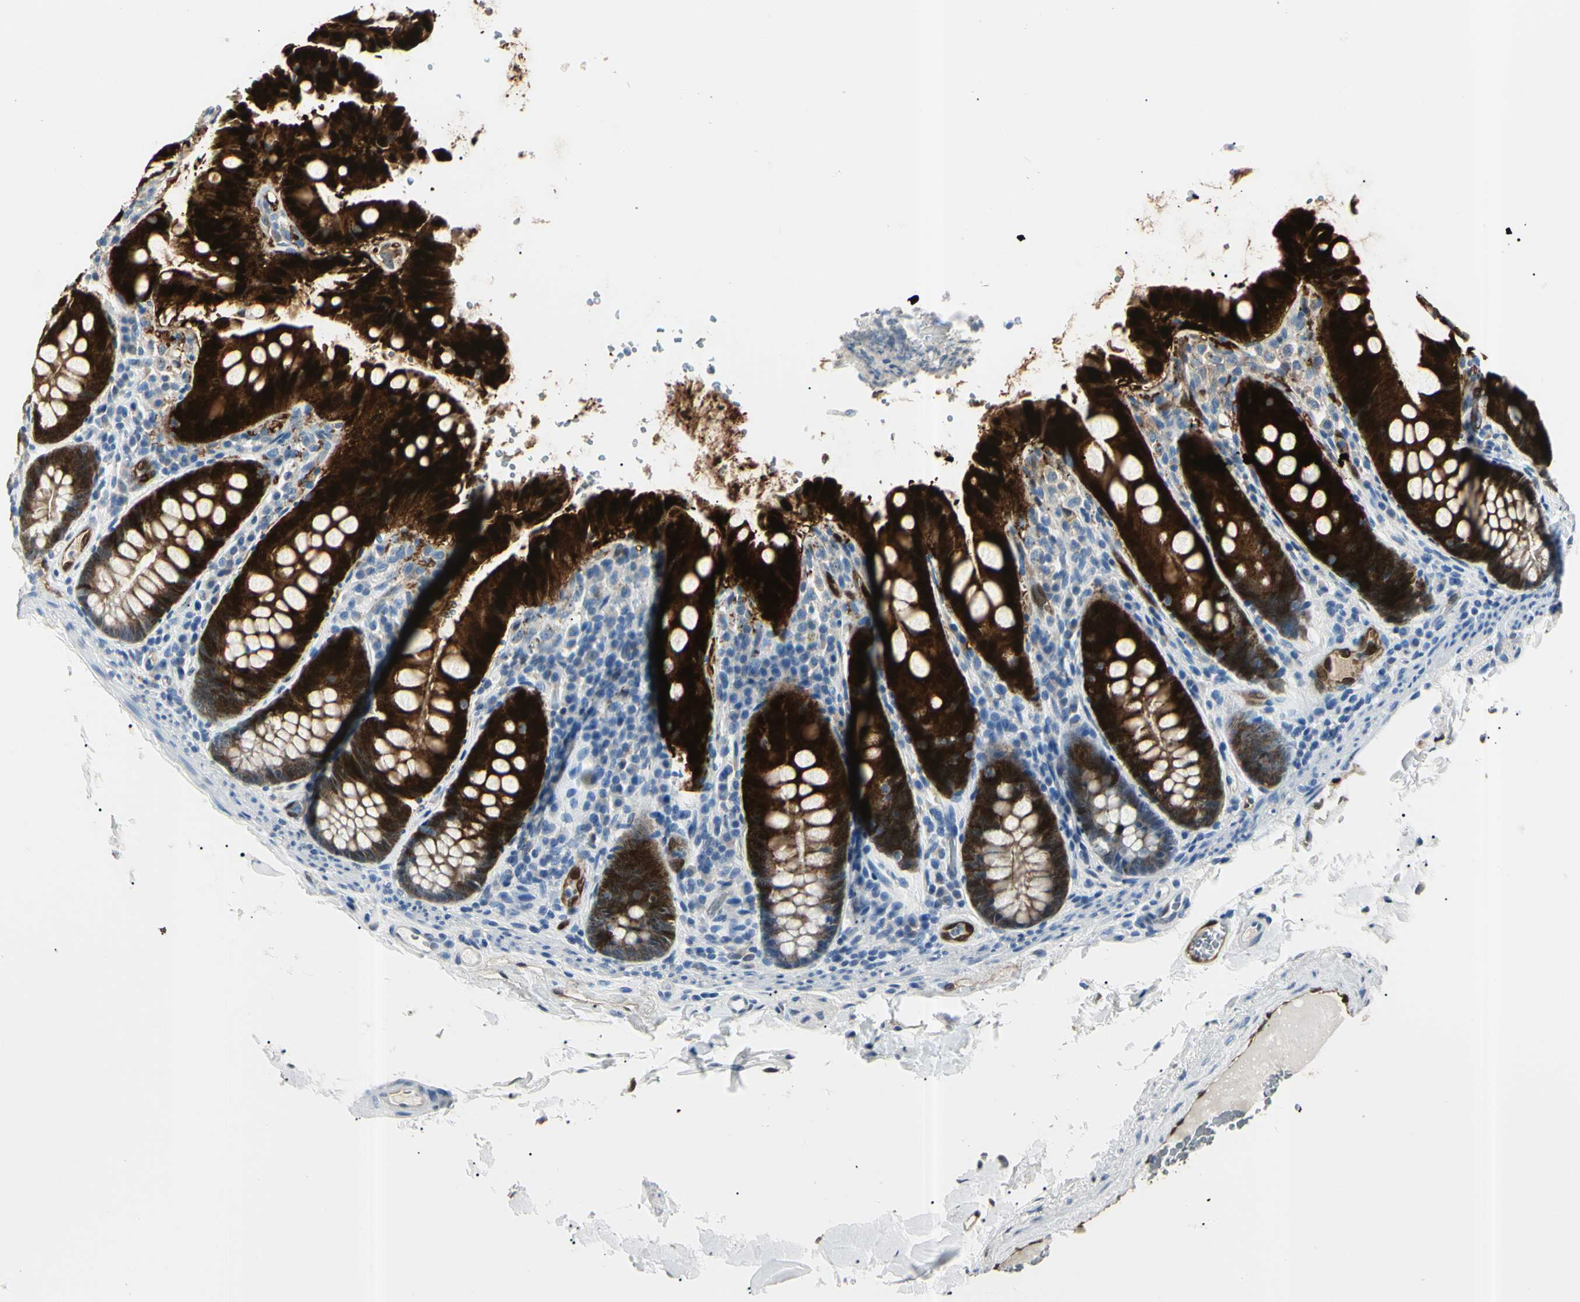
{"staining": {"intensity": "strong", "quantity": ">75%", "location": "cytoplasmic/membranous,nuclear"}, "tissue": "colon", "cell_type": "Endothelial cells", "image_type": "normal", "snomed": [{"axis": "morphology", "description": "Normal tissue, NOS"}, {"axis": "topography", "description": "Colon"}], "caption": "Unremarkable colon reveals strong cytoplasmic/membranous,nuclear staining in about >75% of endothelial cells, visualized by immunohistochemistry. Using DAB (3,3'-diaminobenzidine) (brown) and hematoxylin (blue) stains, captured at high magnification using brightfield microscopy.", "gene": "AKR1C3", "patient": {"sex": "female", "age": 61}}